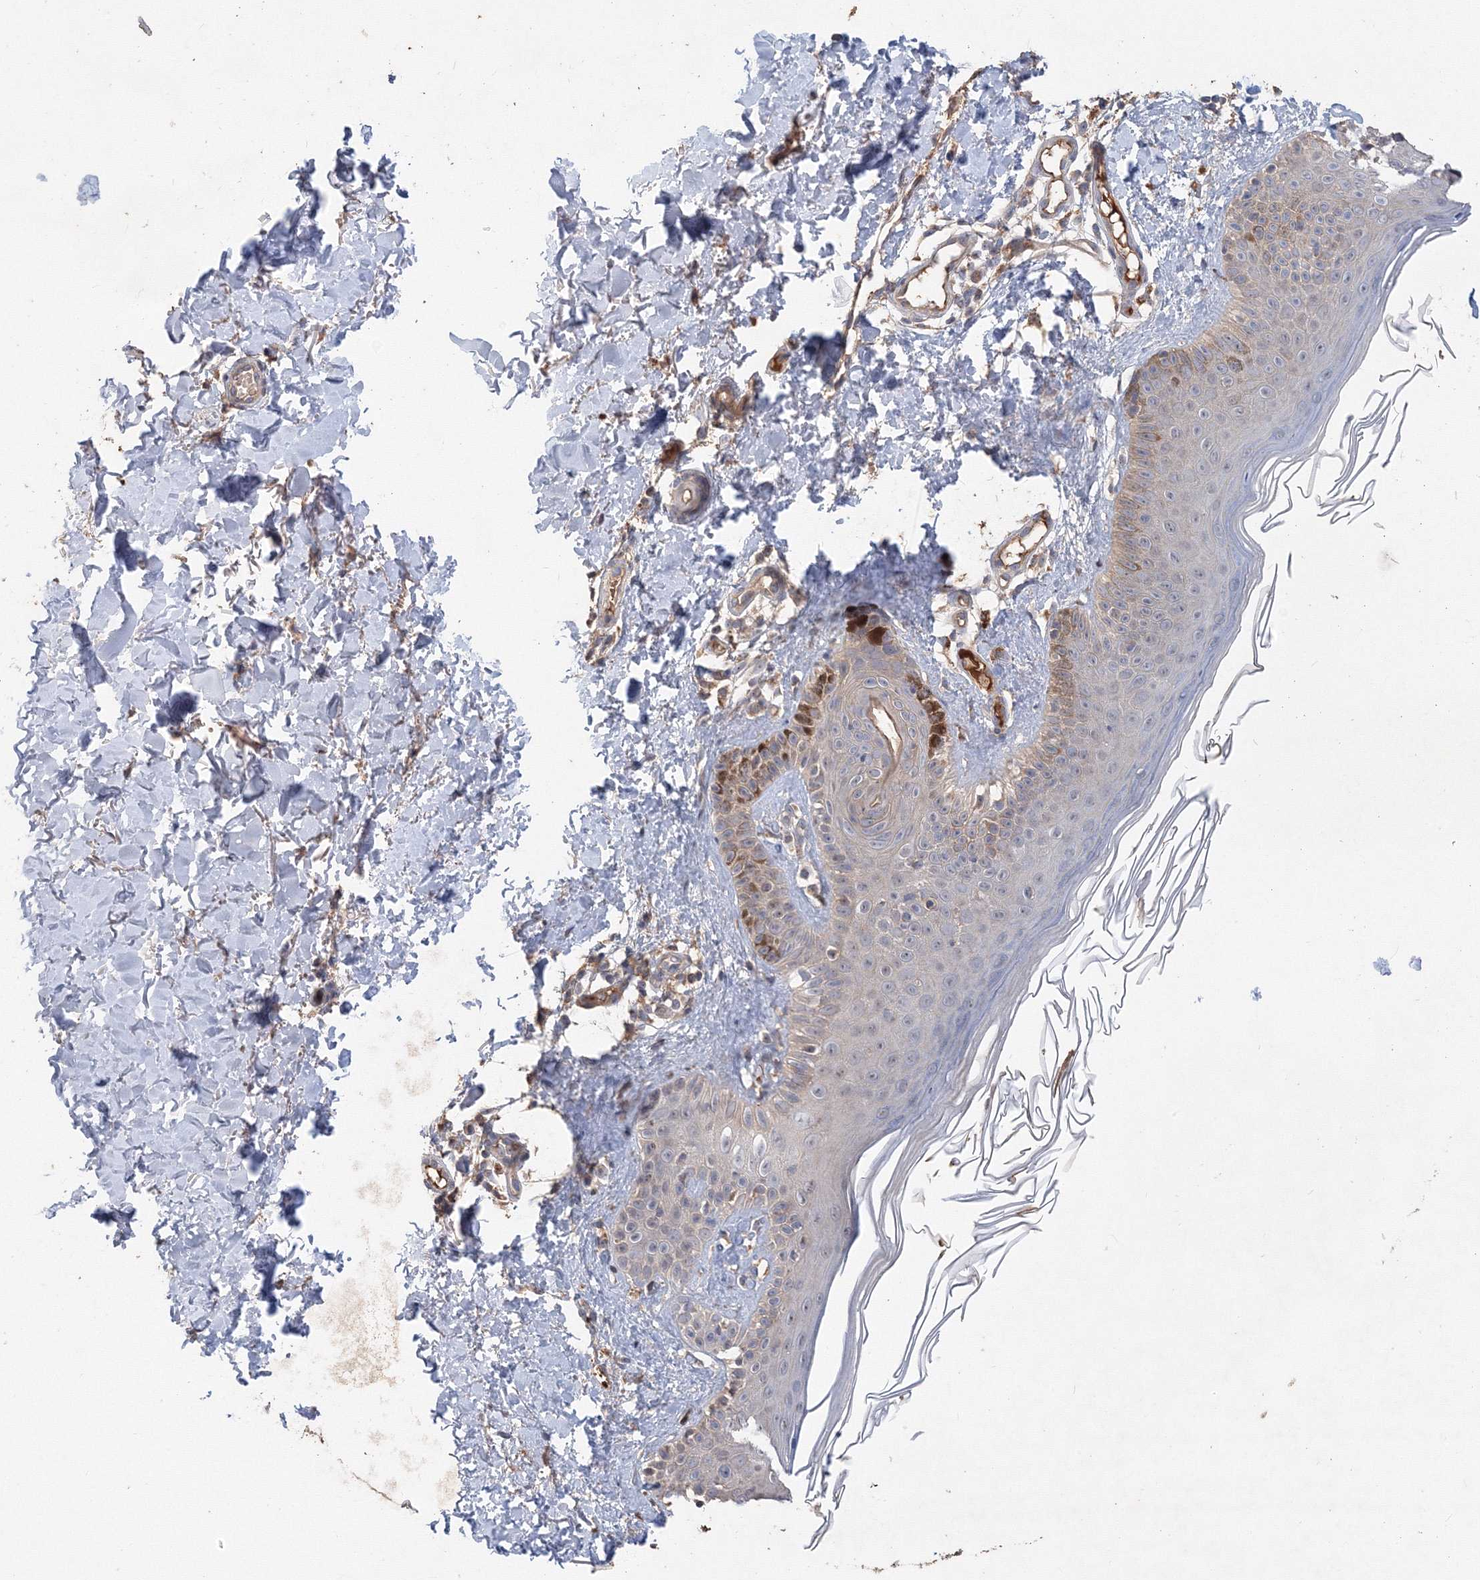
{"staining": {"intensity": "moderate", "quantity": ">75%", "location": "cytoplasmic/membranous"}, "tissue": "skin", "cell_type": "Fibroblasts", "image_type": "normal", "snomed": [{"axis": "morphology", "description": "Normal tissue, NOS"}, {"axis": "topography", "description": "Skin"}], "caption": "A brown stain labels moderate cytoplasmic/membranous positivity of a protein in fibroblasts of unremarkable skin.", "gene": "GRINA", "patient": {"sex": "male", "age": 52}}